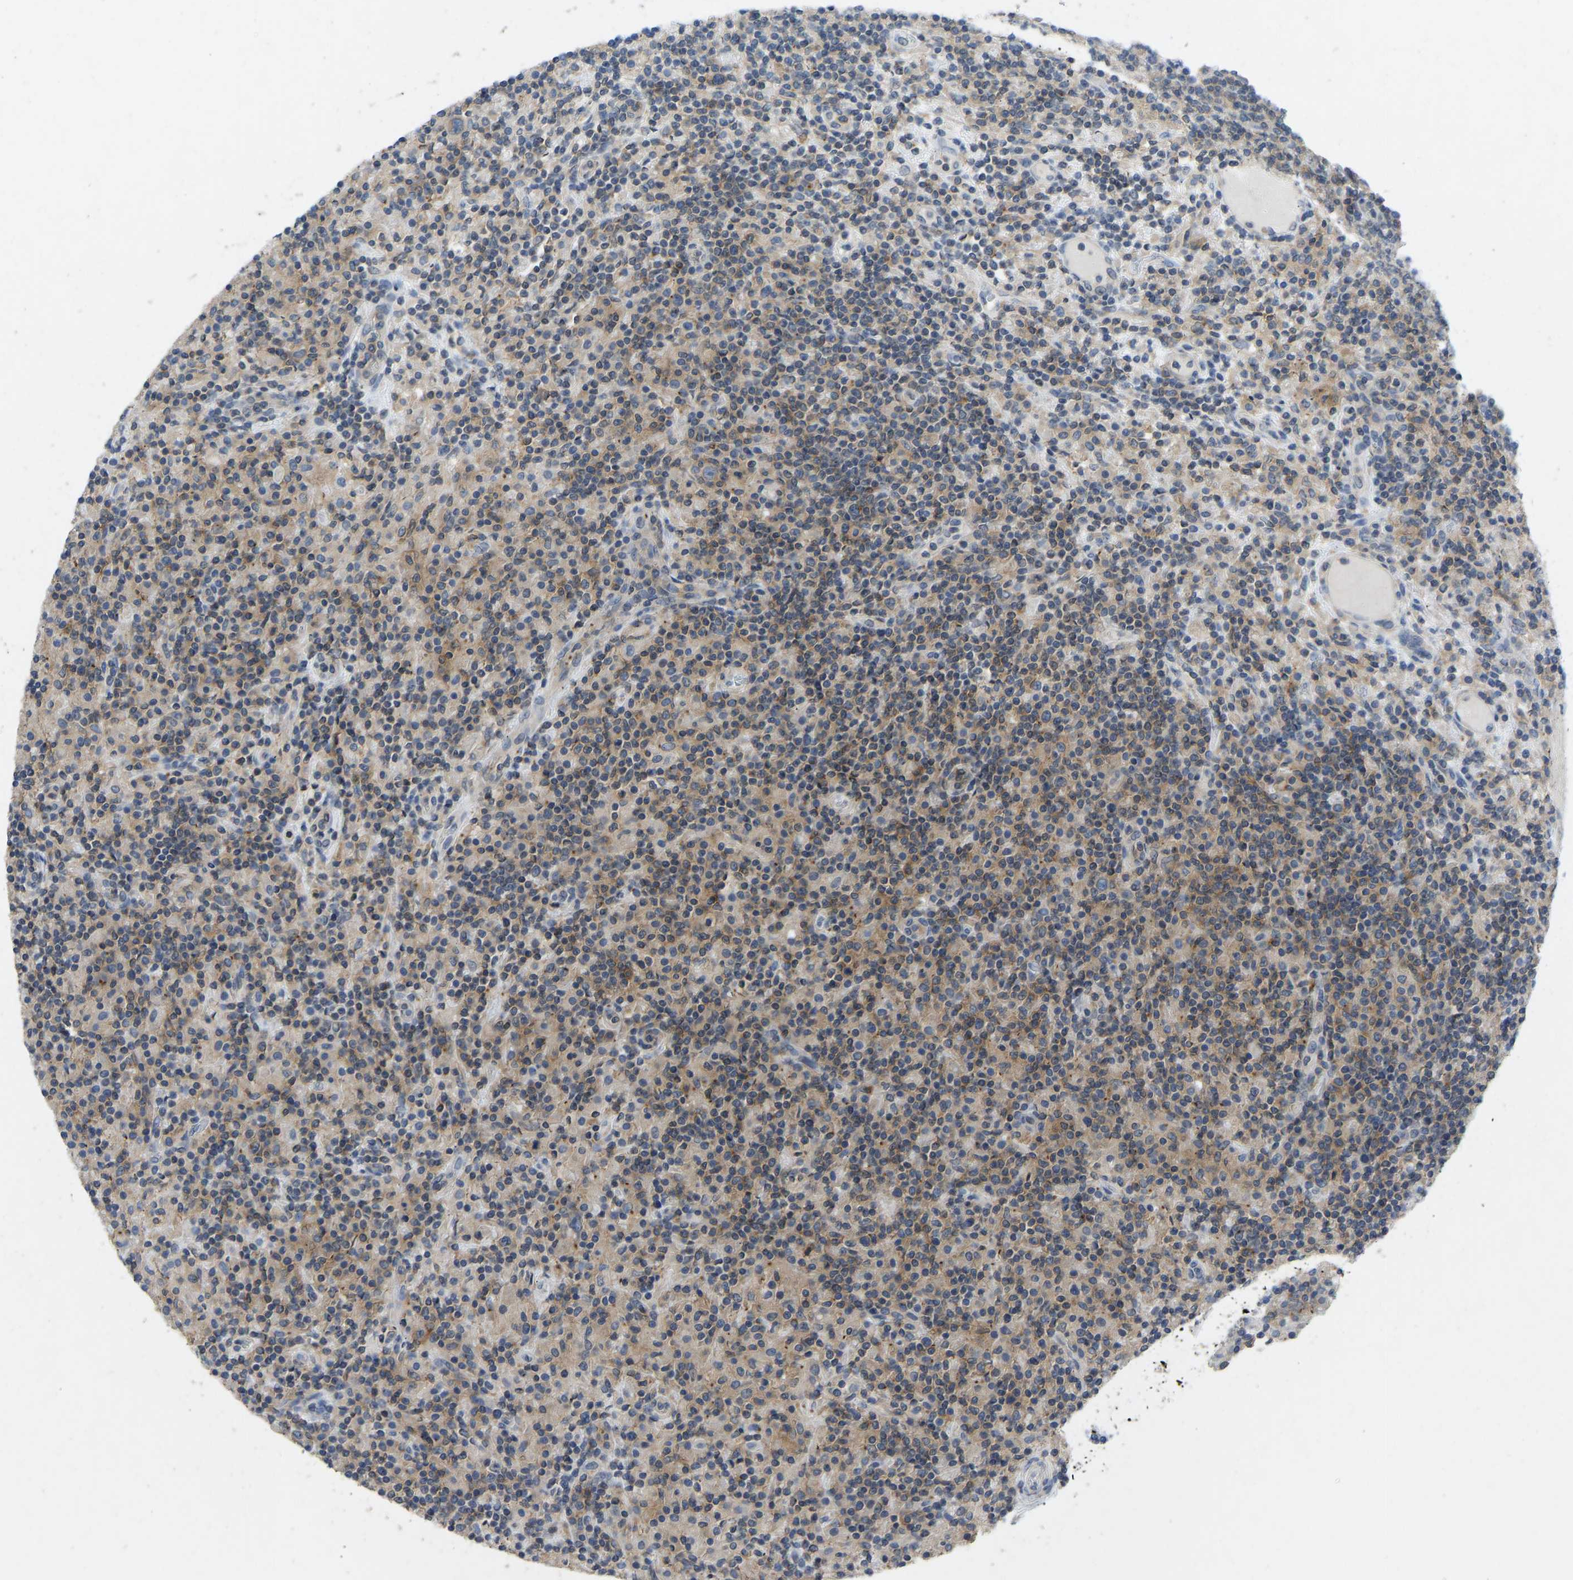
{"staining": {"intensity": "weak", "quantity": "<25%", "location": "cytoplasmic/membranous"}, "tissue": "lymphoma", "cell_type": "Tumor cells", "image_type": "cancer", "snomed": [{"axis": "morphology", "description": "Hodgkin's disease, NOS"}, {"axis": "topography", "description": "Lymph node"}], "caption": "DAB (3,3'-diaminobenzidine) immunohistochemical staining of human lymphoma displays no significant staining in tumor cells.", "gene": "NDRG3", "patient": {"sex": "male", "age": 70}}